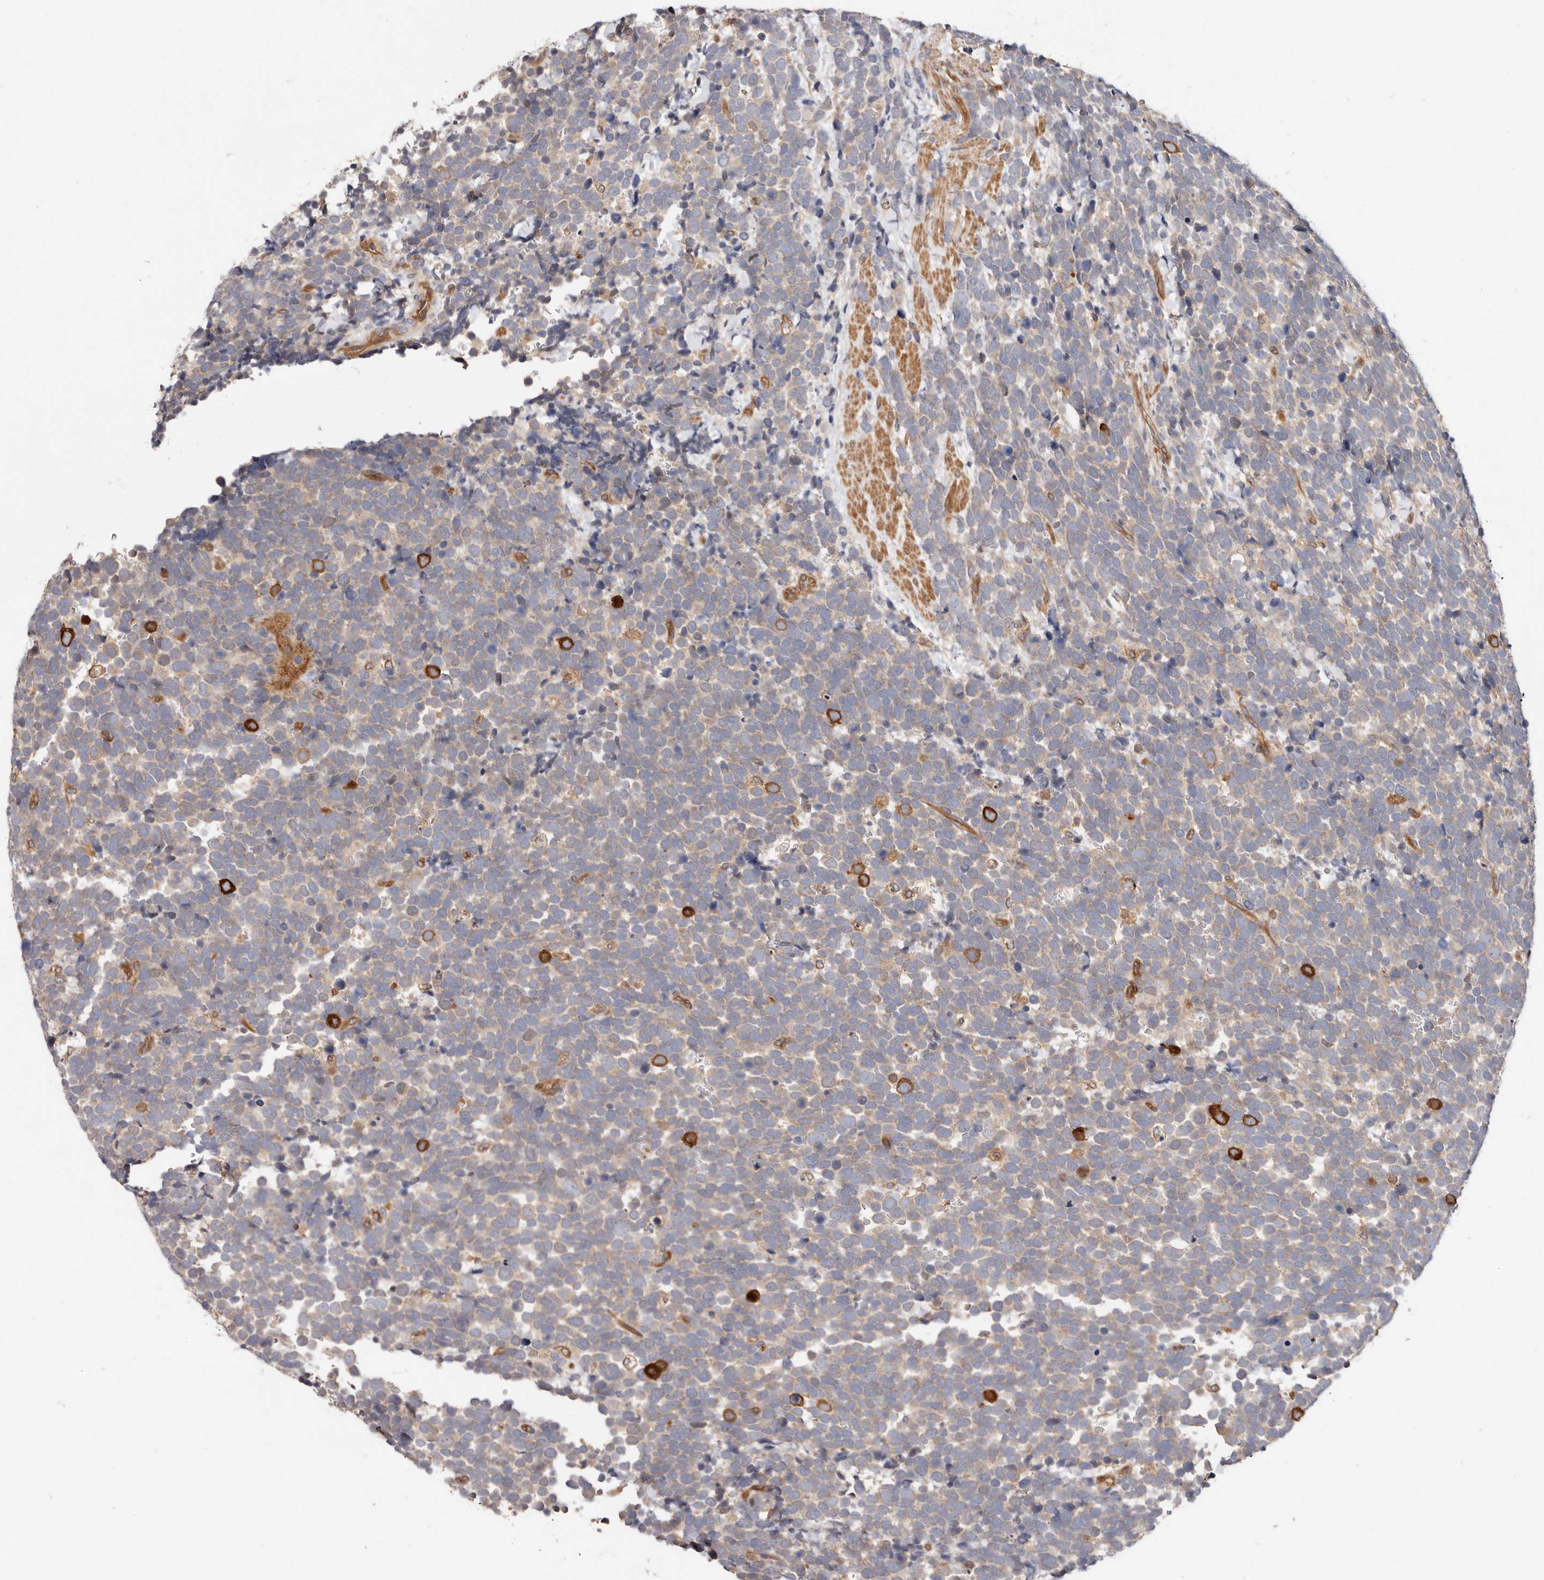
{"staining": {"intensity": "strong", "quantity": "<25%", "location": "cytoplasmic/membranous"}, "tissue": "urothelial cancer", "cell_type": "Tumor cells", "image_type": "cancer", "snomed": [{"axis": "morphology", "description": "Urothelial carcinoma, High grade"}, {"axis": "topography", "description": "Urinary bladder"}], "caption": "Protein expression analysis of urothelial carcinoma (high-grade) demonstrates strong cytoplasmic/membranous staining in approximately <25% of tumor cells.", "gene": "MACF1", "patient": {"sex": "female", "age": 82}}